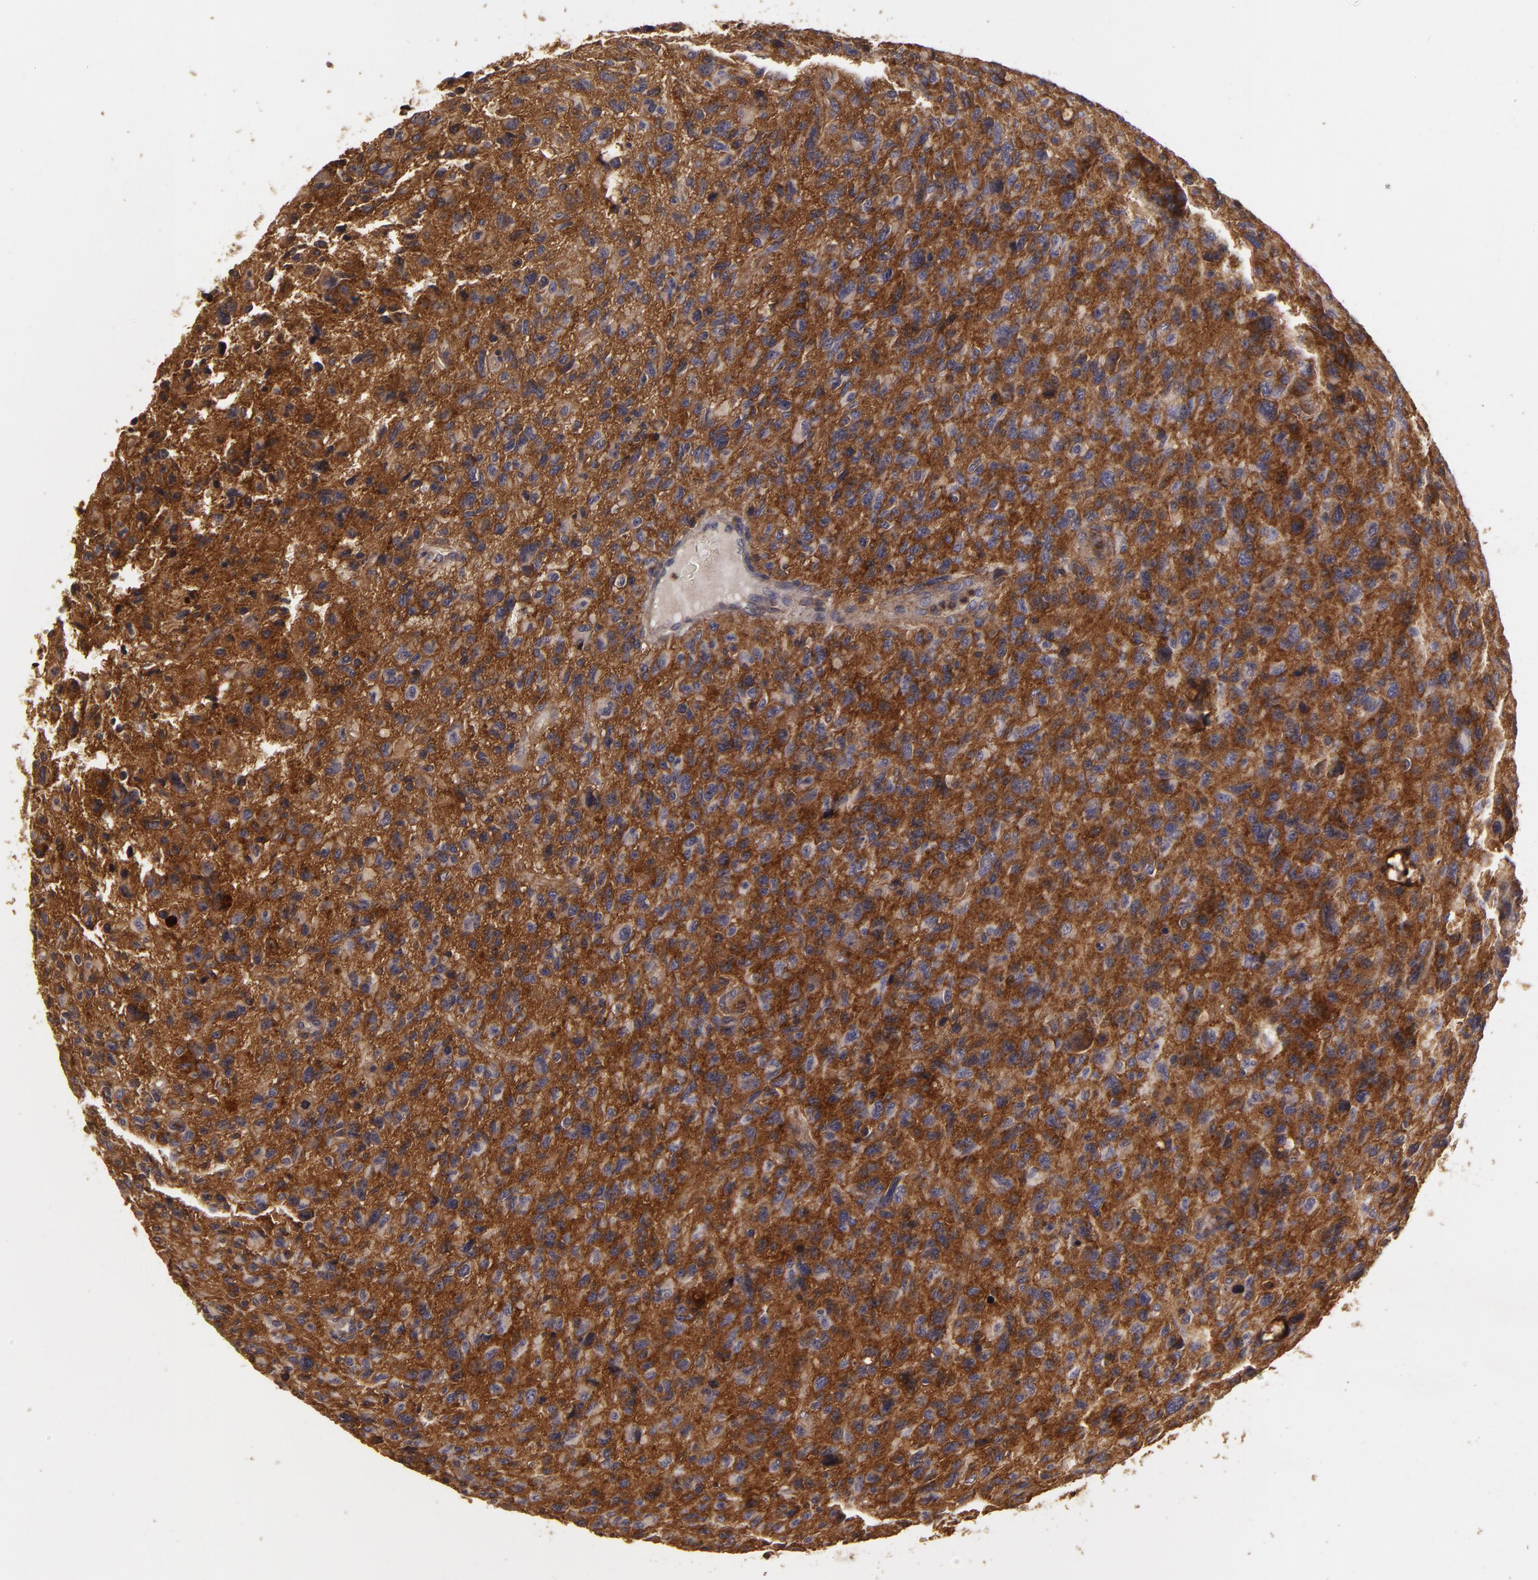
{"staining": {"intensity": "strong", "quantity": ">75%", "location": "cytoplasmic/membranous"}, "tissue": "glioma", "cell_type": "Tumor cells", "image_type": "cancer", "snomed": [{"axis": "morphology", "description": "Glioma, malignant, High grade"}, {"axis": "topography", "description": "Brain"}], "caption": "This is an image of immunohistochemistry staining of glioma, which shows strong positivity in the cytoplasmic/membranous of tumor cells.", "gene": "HRAS", "patient": {"sex": "female", "age": 60}}